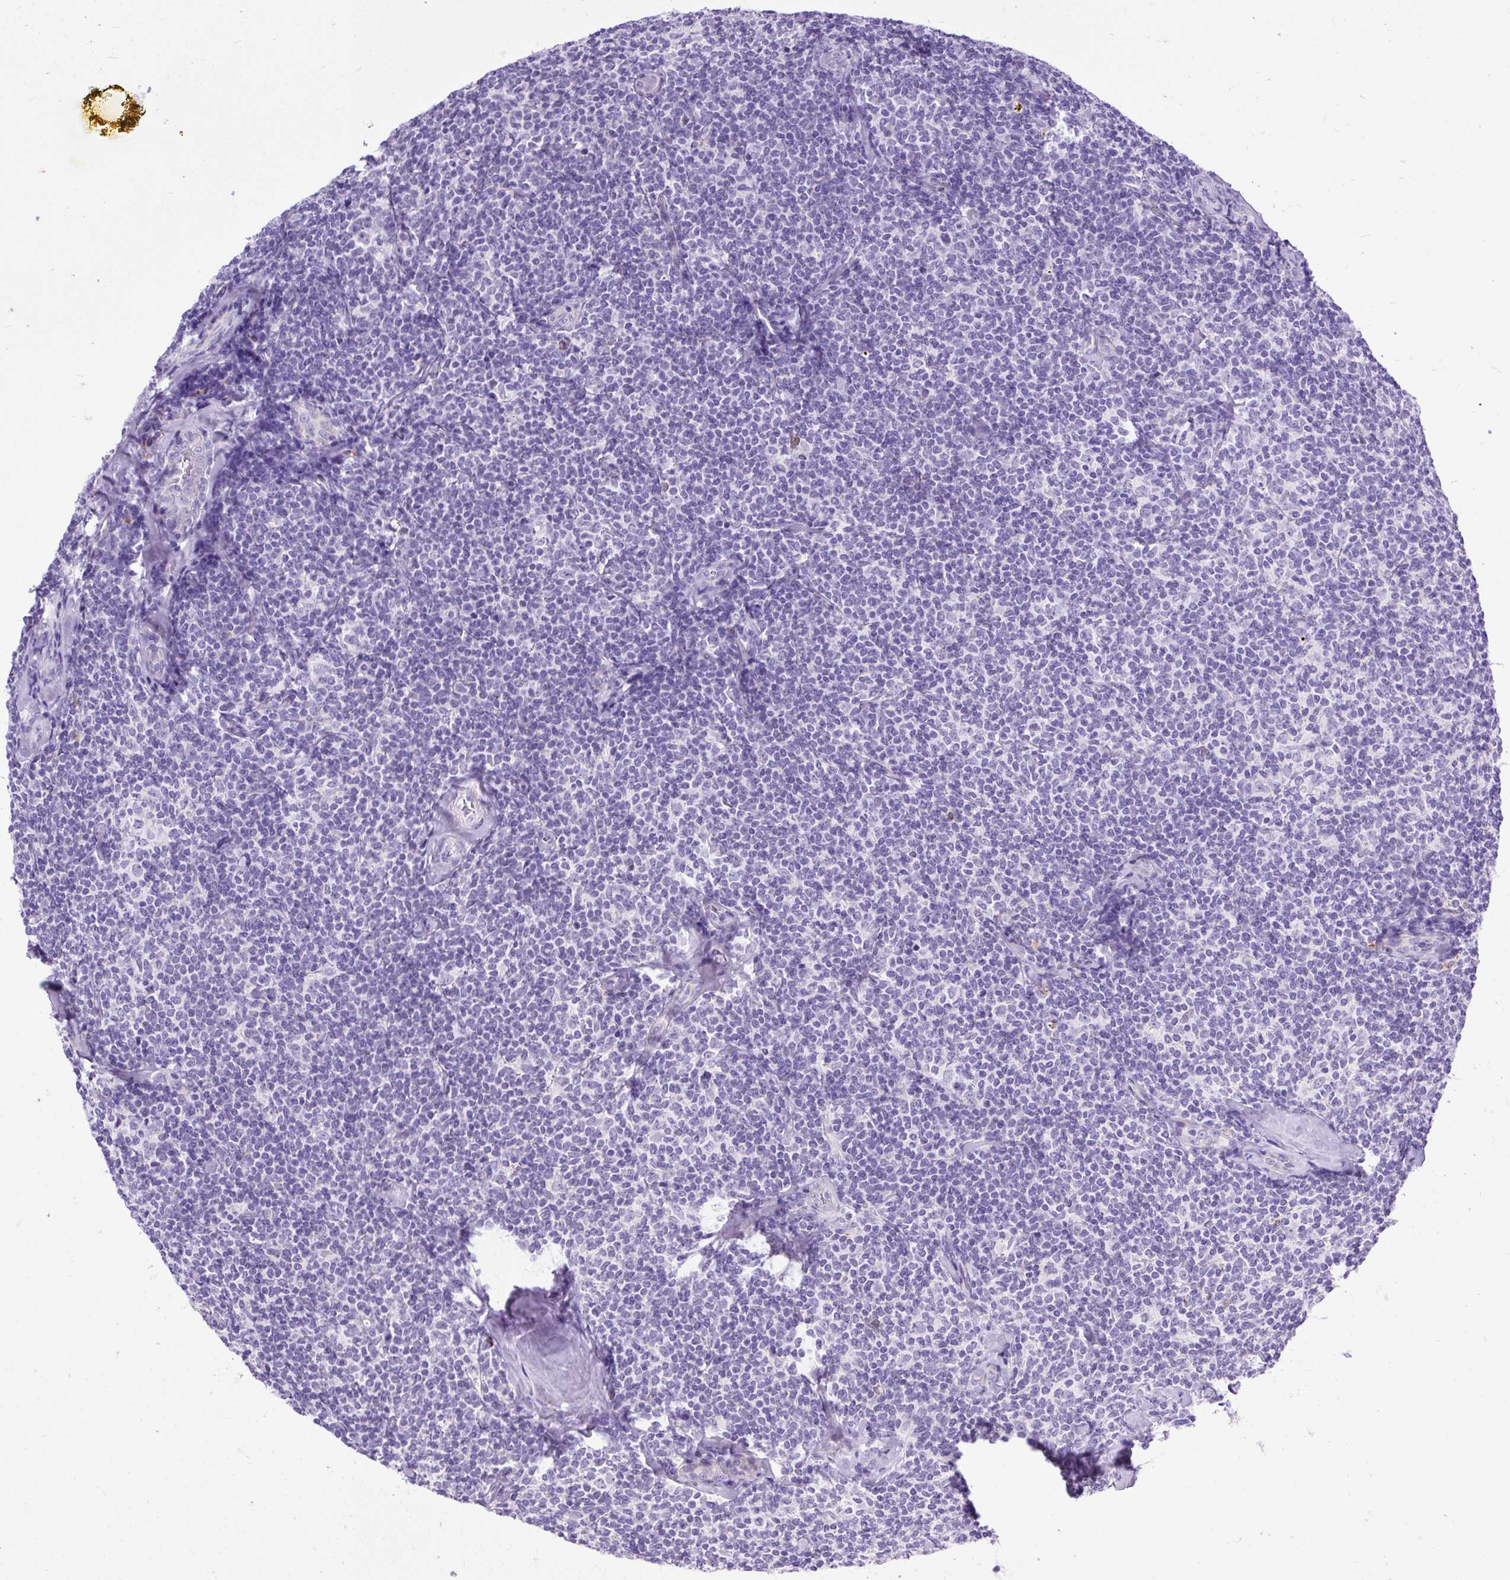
{"staining": {"intensity": "negative", "quantity": "none", "location": "none"}, "tissue": "lymphoma", "cell_type": "Tumor cells", "image_type": "cancer", "snomed": [{"axis": "morphology", "description": "Malignant lymphoma, non-Hodgkin's type, Low grade"}, {"axis": "topography", "description": "Lymph node"}], "caption": "Tumor cells are negative for brown protein staining in malignant lymphoma, non-Hodgkin's type (low-grade).", "gene": "ZNF256", "patient": {"sex": "female", "age": 56}}